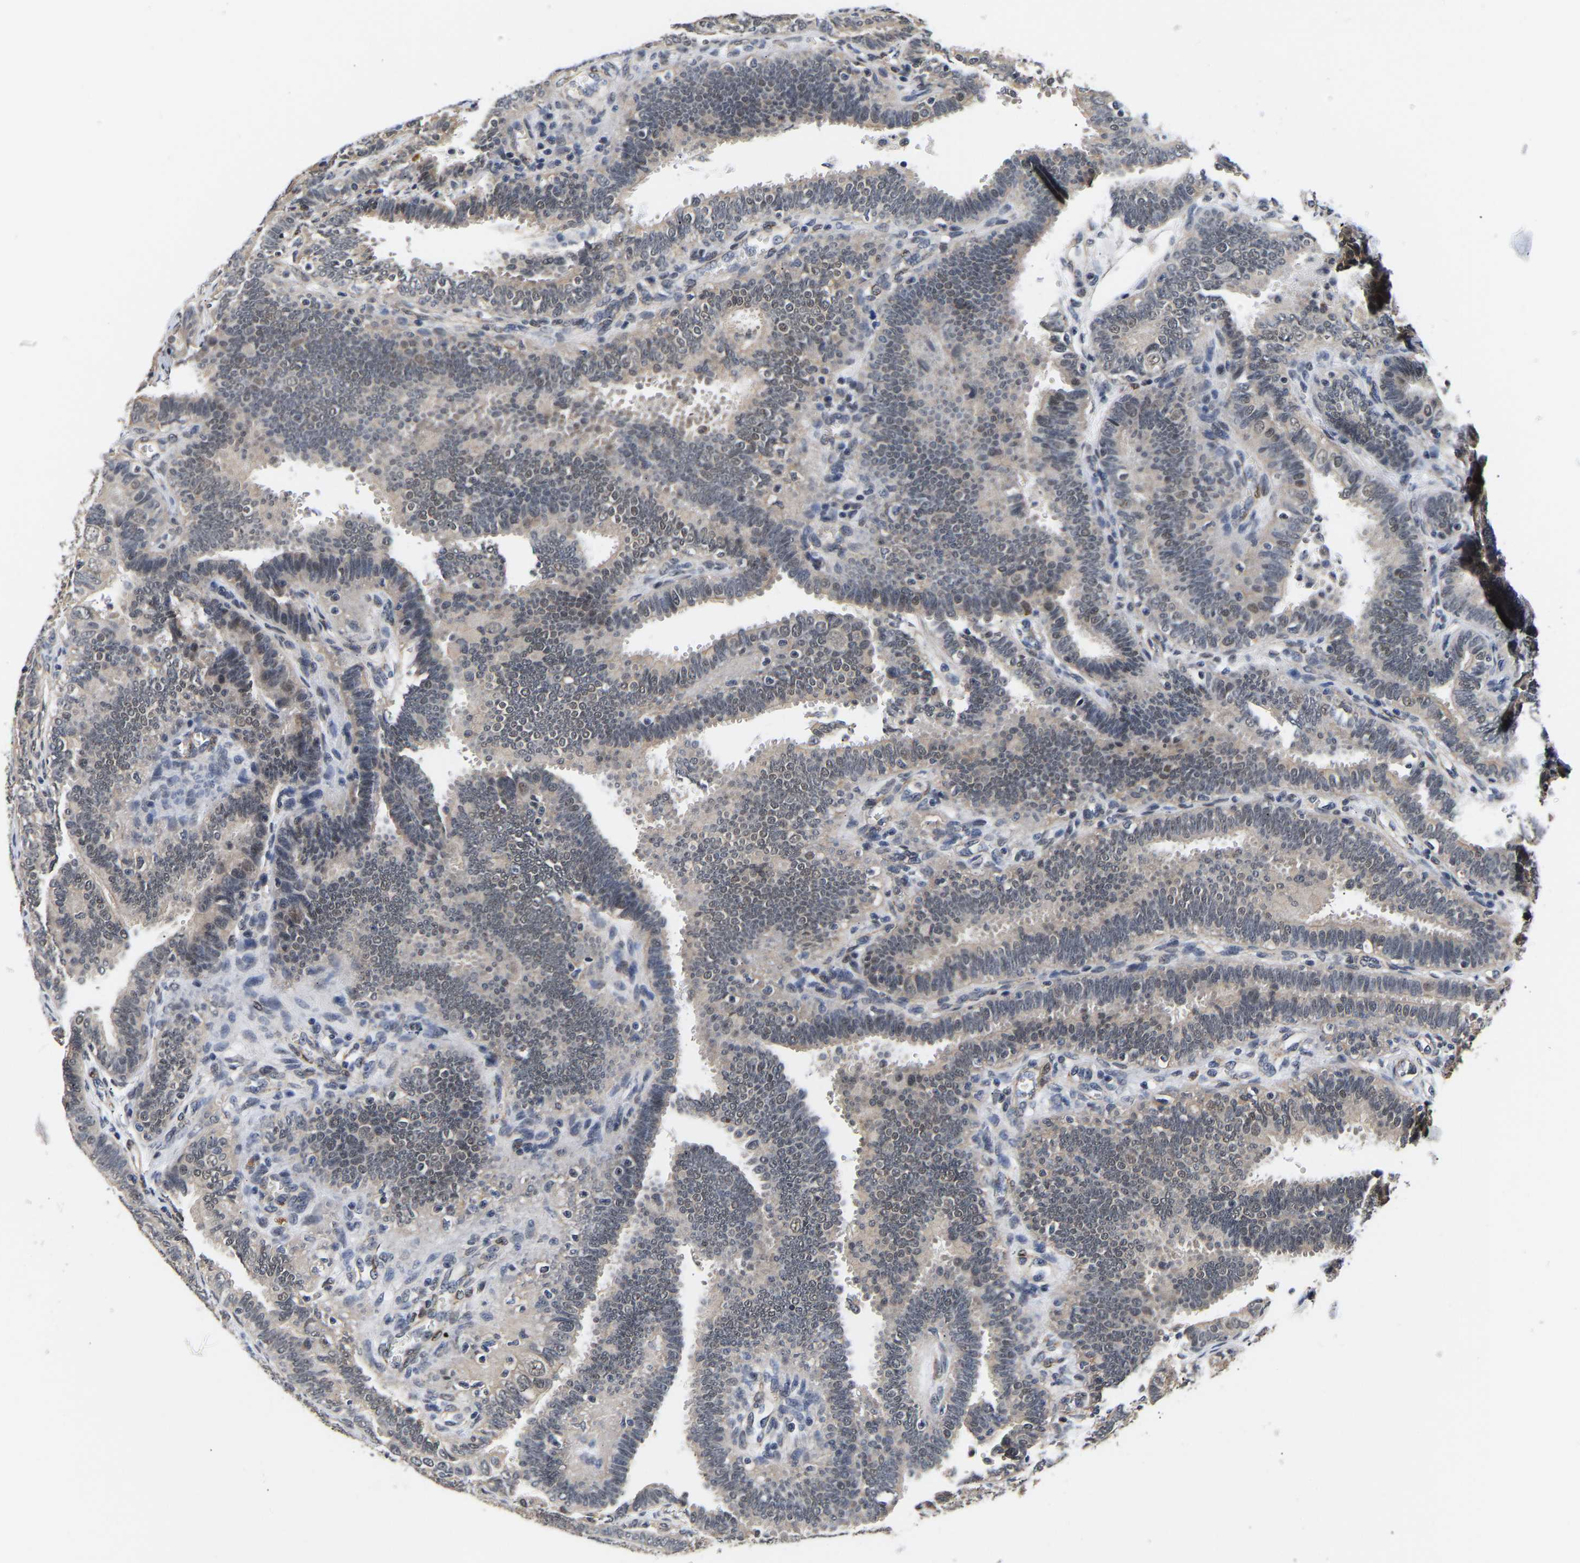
{"staining": {"intensity": "weak", "quantity": "25%-75%", "location": "cytoplasmic/membranous"}, "tissue": "fallopian tube", "cell_type": "Glandular cells", "image_type": "normal", "snomed": [{"axis": "morphology", "description": "Normal tissue, NOS"}, {"axis": "topography", "description": "Fallopian tube"}, {"axis": "topography", "description": "Placenta"}], "caption": "IHC staining of benign fallopian tube, which shows low levels of weak cytoplasmic/membranous expression in about 25%-75% of glandular cells indicating weak cytoplasmic/membranous protein staining. The staining was performed using DAB (brown) for protein detection and nuclei were counterstained in hematoxylin (blue).", "gene": "METTL16", "patient": {"sex": "female", "age": 34}}